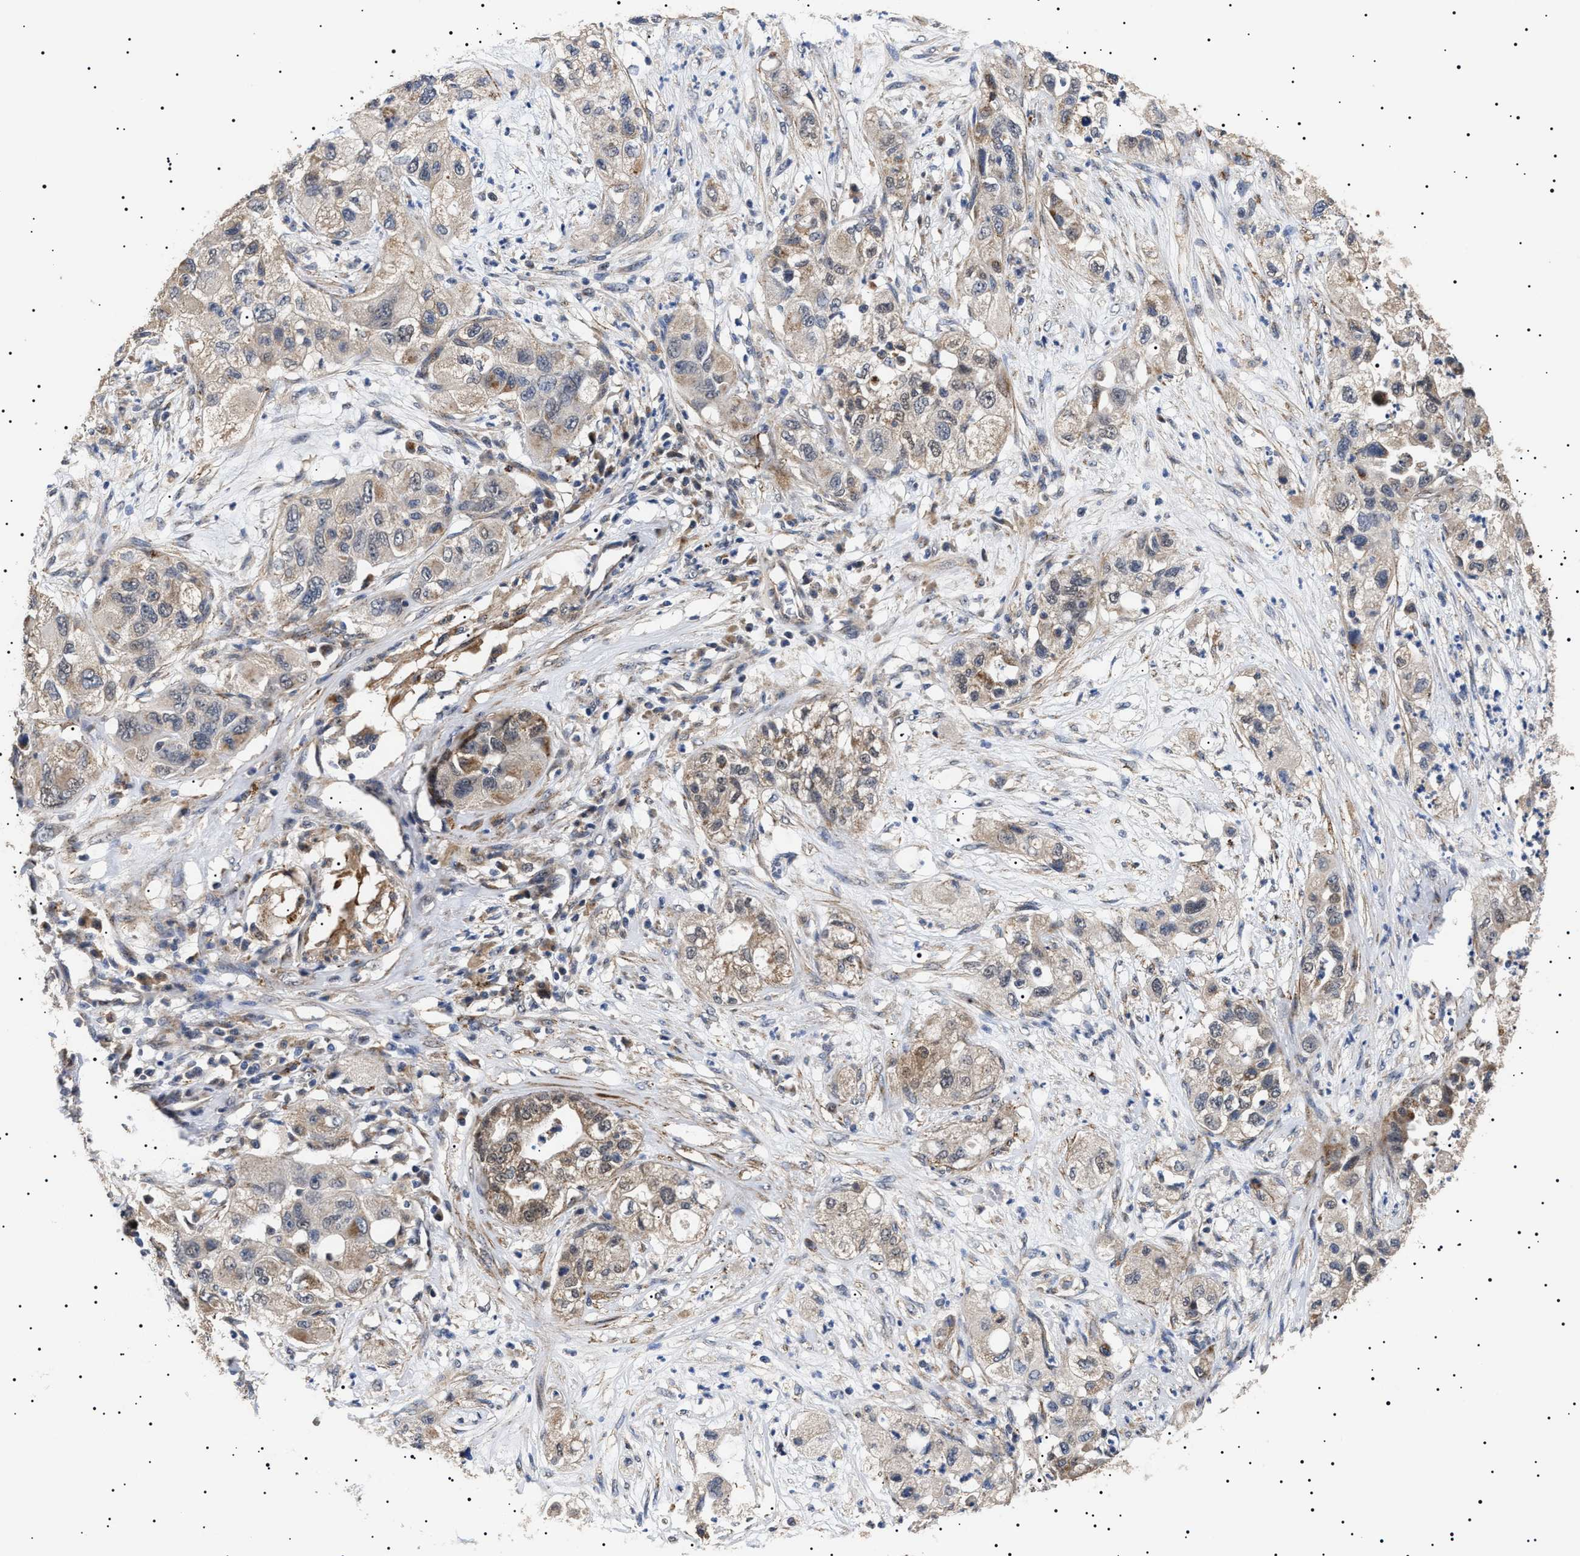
{"staining": {"intensity": "weak", "quantity": "25%-75%", "location": "cytoplasmic/membranous"}, "tissue": "pancreatic cancer", "cell_type": "Tumor cells", "image_type": "cancer", "snomed": [{"axis": "morphology", "description": "Adenocarcinoma, NOS"}, {"axis": "topography", "description": "Pancreas"}], "caption": "Weak cytoplasmic/membranous staining for a protein is present in approximately 25%-75% of tumor cells of pancreatic adenocarcinoma using IHC.", "gene": "RAB34", "patient": {"sex": "female", "age": 78}}